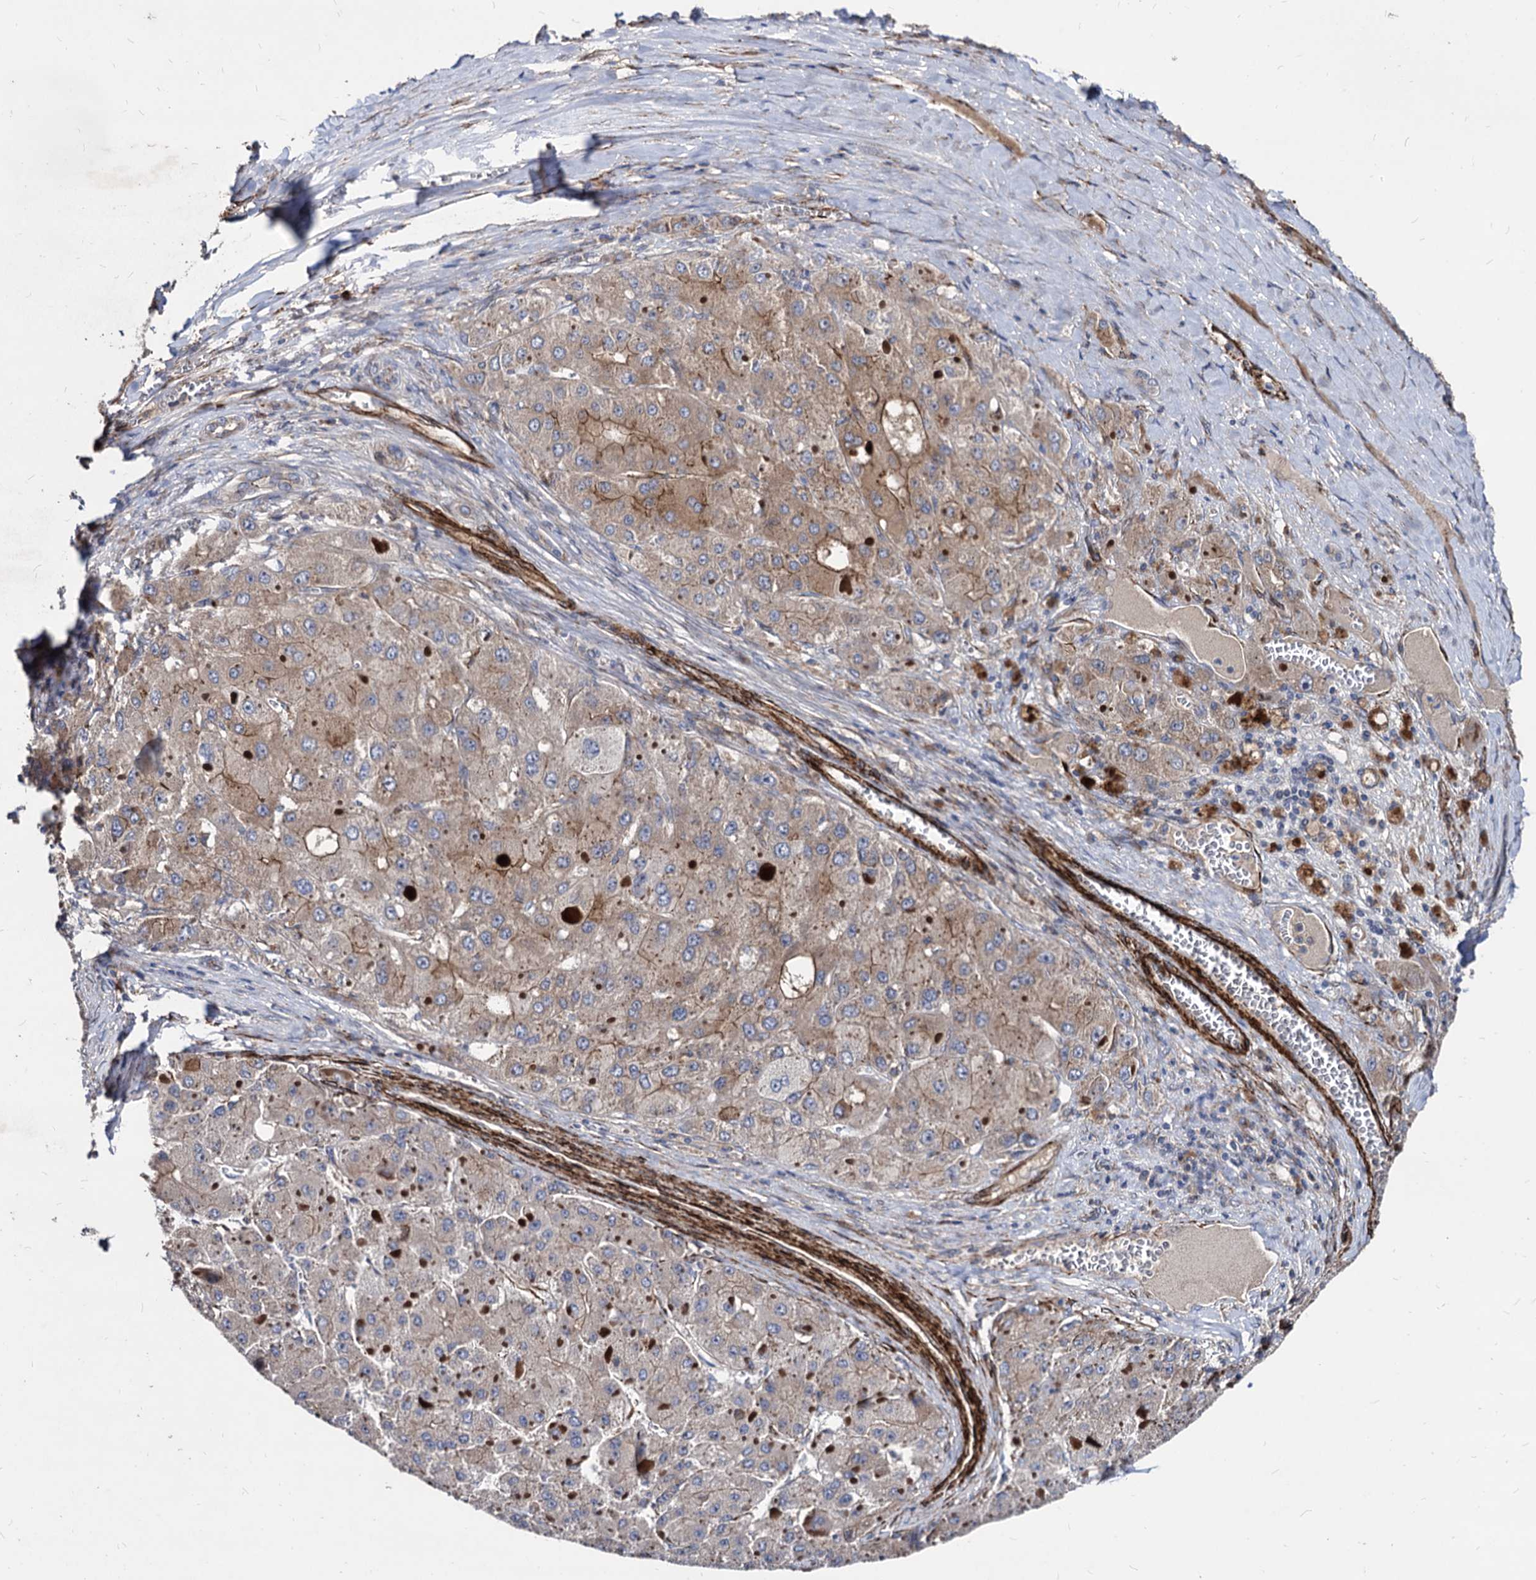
{"staining": {"intensity": "moderate", "quantity": "25%-75%", "location": "cytoplasmic/membranous"}, "tissue": "liver cancer", "cell_type": "Tumor cells", "image_type": "cancer", "snomed": [{"axis": "morphology", "description": "Carcinoma, Hepatocellular, NOS"}, {"axis": "topography", "description": "Liver"}], "caption": "Immunohistochemical staining of human hepatocellular carcinoma (liver) displays medium levels of moderate cytoplasmic/membranous expression in about 25%-75% of tumor cells.", "gene": "WDR11", "patient": {"sex": "female", "age": 73}}